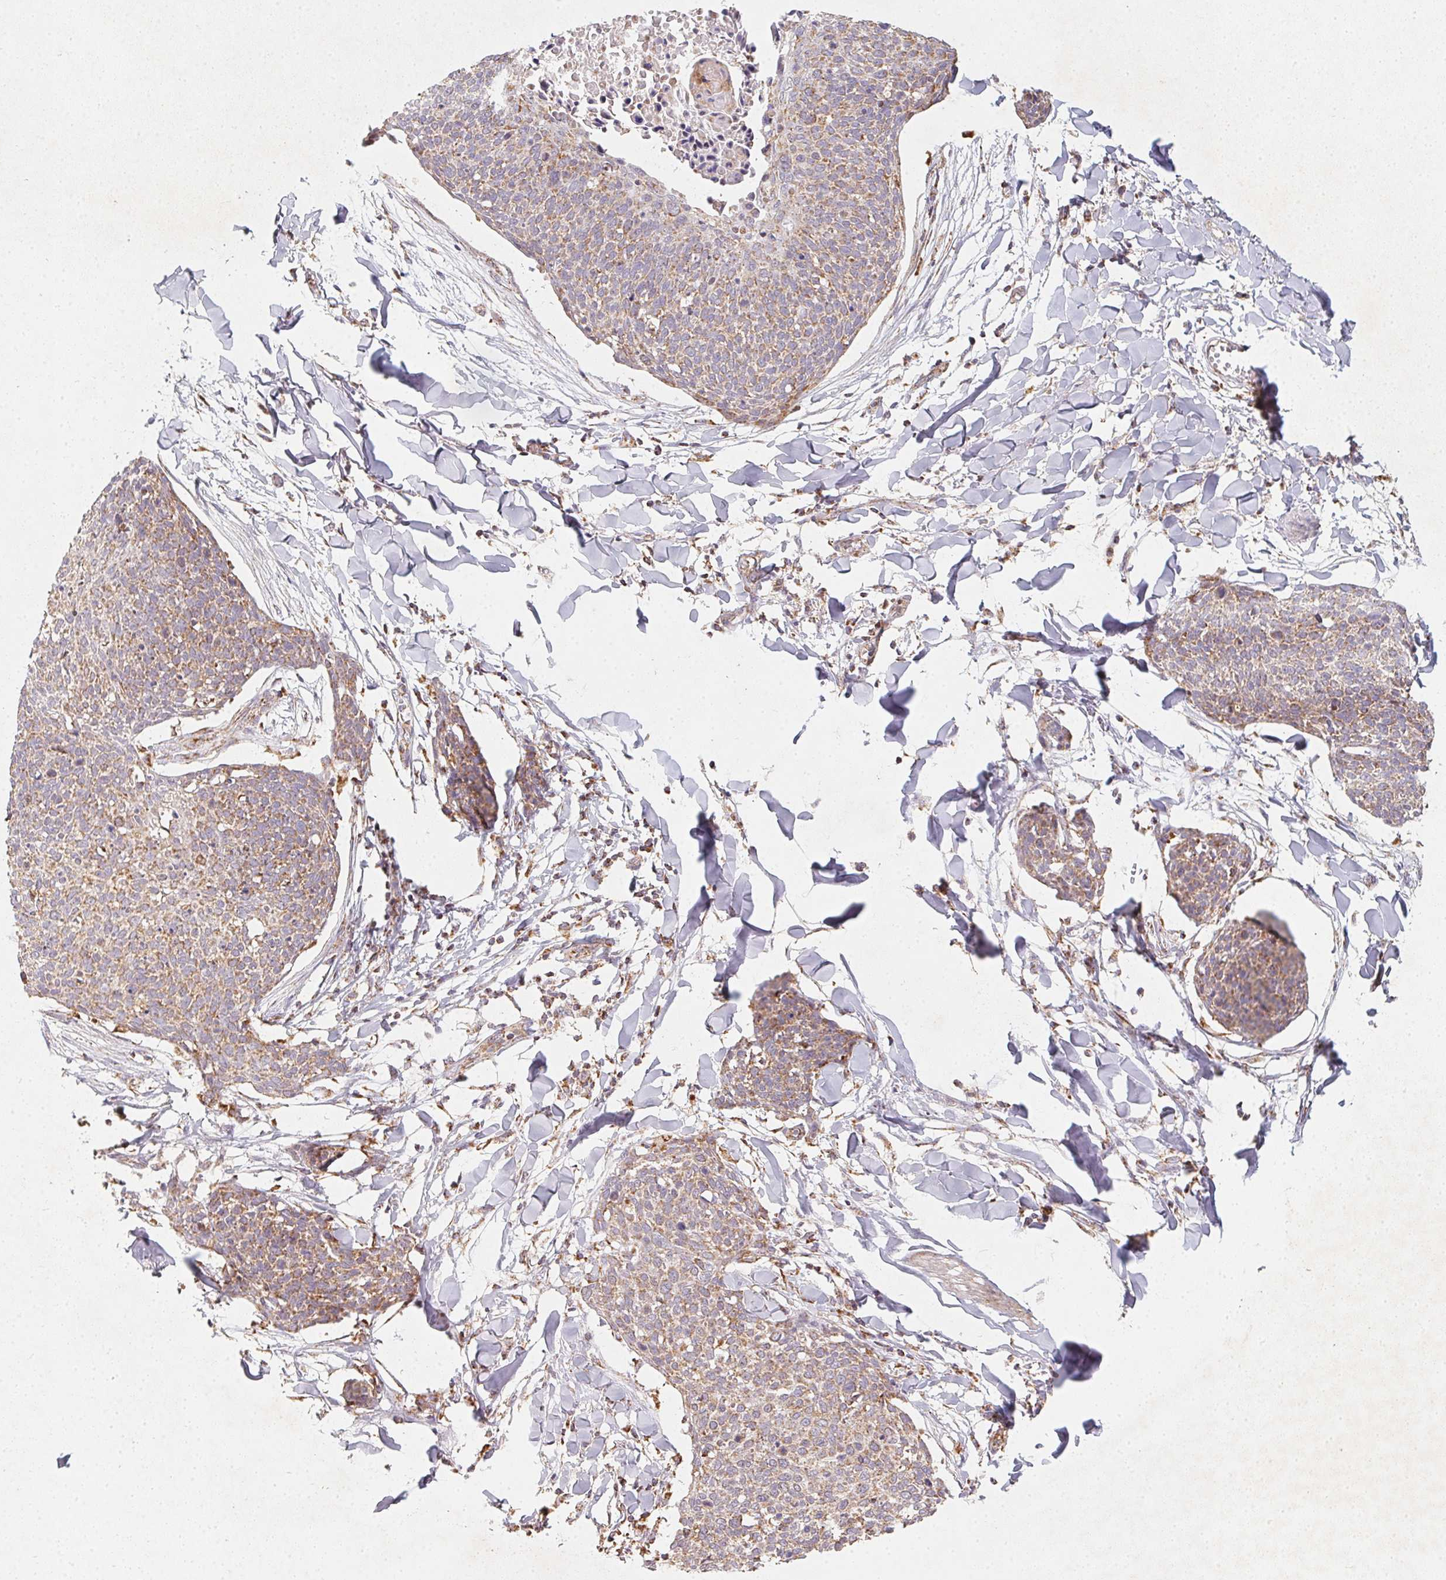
{"staining": {"intensity": "weak", "quantity": ">75%", "location": "cytoplasmic/membranous"}, "tissue": "skin cancer", "cell_type": "Tumor cells", "image_type": "cancer", "snomed": [{"axis": "morphology", "description": "Squamous cell carcinoma, NOS"}, {"axis": "topography", "description": "Skin"}, {"axis": "topography", "description": "Vulva"}], "caption": "Tumor cells reveal low levels of weak cytoplasmic/membranous positivity in about >75% of cells in human skin cancer (squamous cell carcinoma).", "gene": "NDUFS6", "patient": {"sex": "female", "age": 75}}